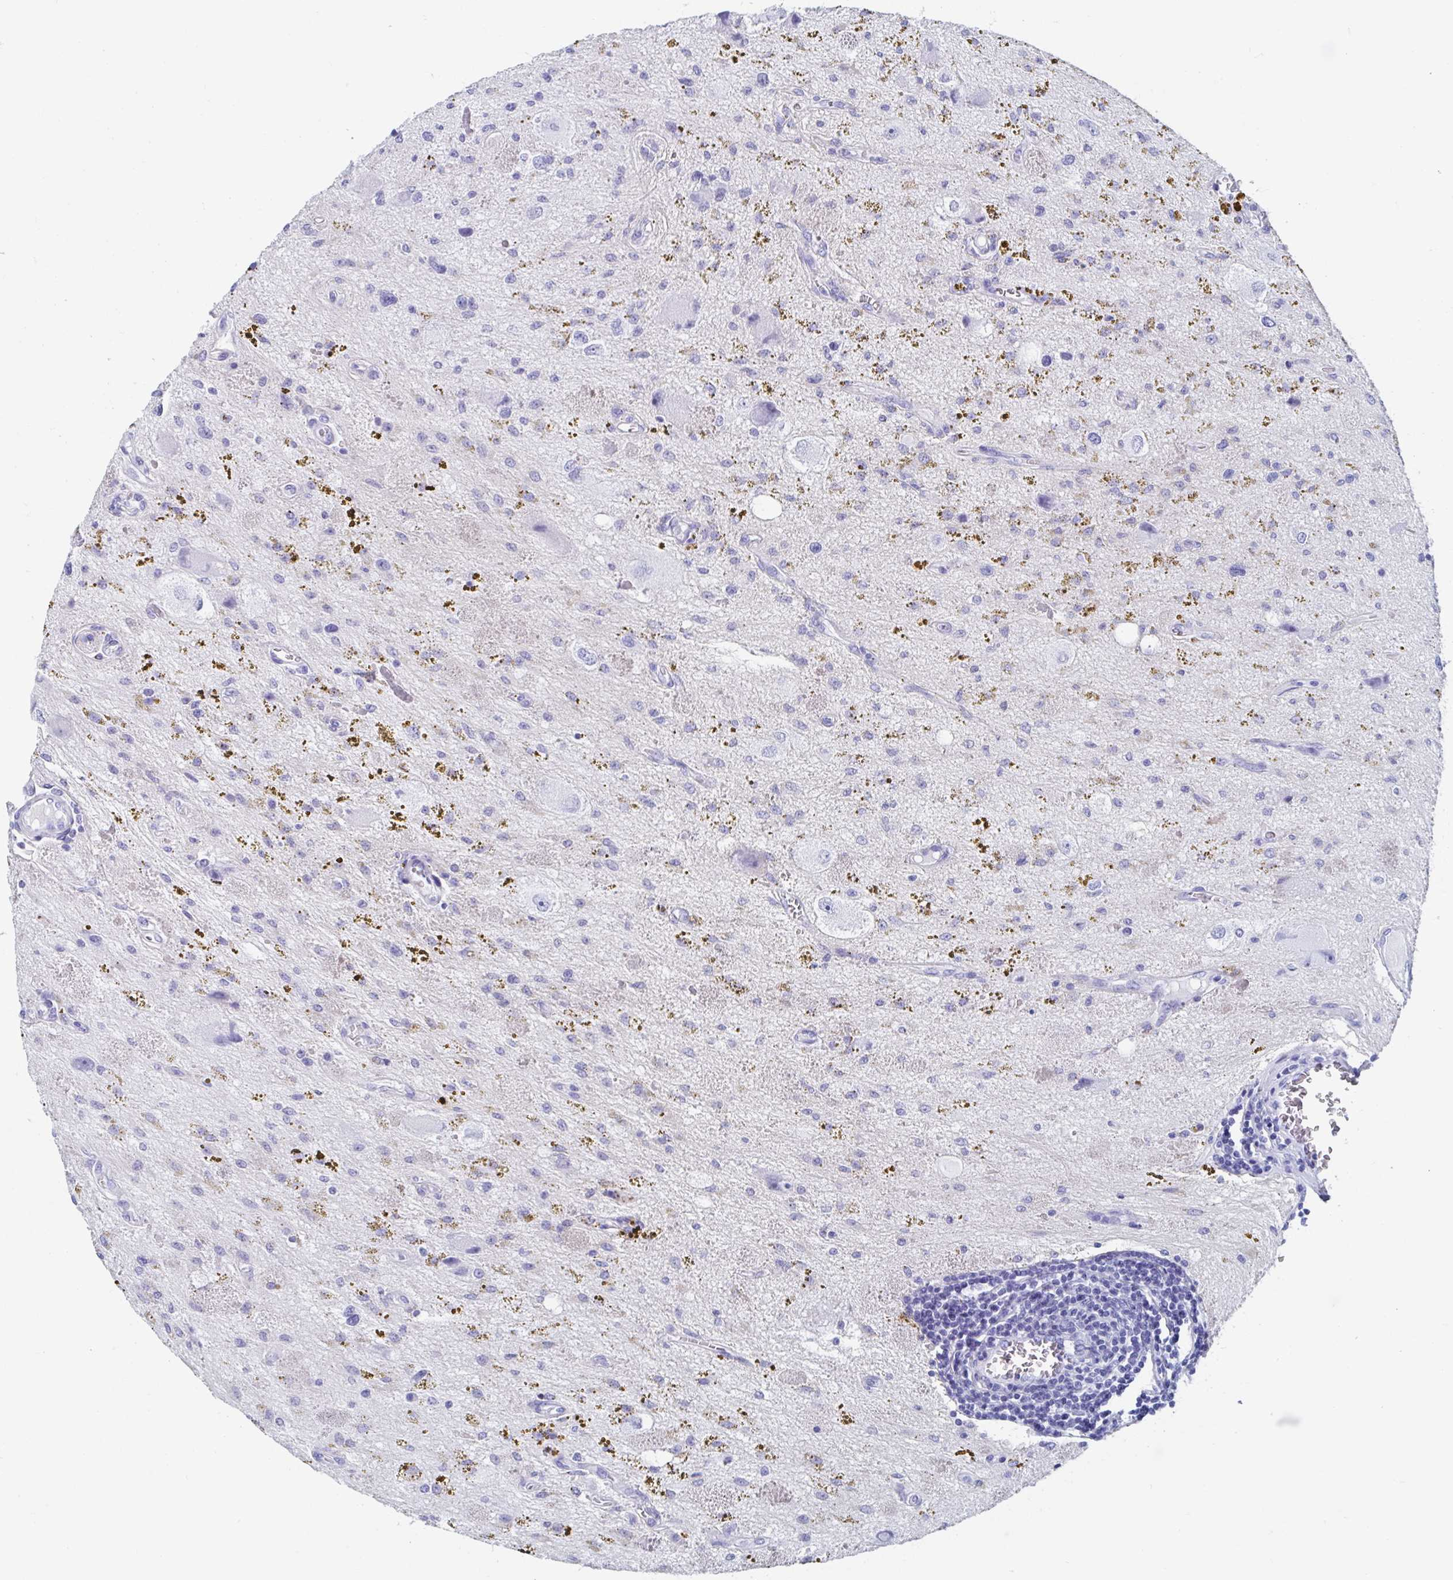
{"staining": {"intensity": "negative", "quantity": "none", "location": "none"}, "tissue": "glioma", "cell_type": "Tumor cells", "image_type": "cancer", "snomed": [{"axis": "morphology", "description": "Glioma, malignant, Low grade"}, {"axis": "topography", "description": "Cerebellum"}], "caption": "This image is of malignant low-grade glioma stained with immunohistochemistry (IHC) to label a protein in brown with the nuclei are counter-stained blue. There is no expression in tumor cells.", "gene": "C10orf53", "patient": {"sex": "female", "age": 14}}